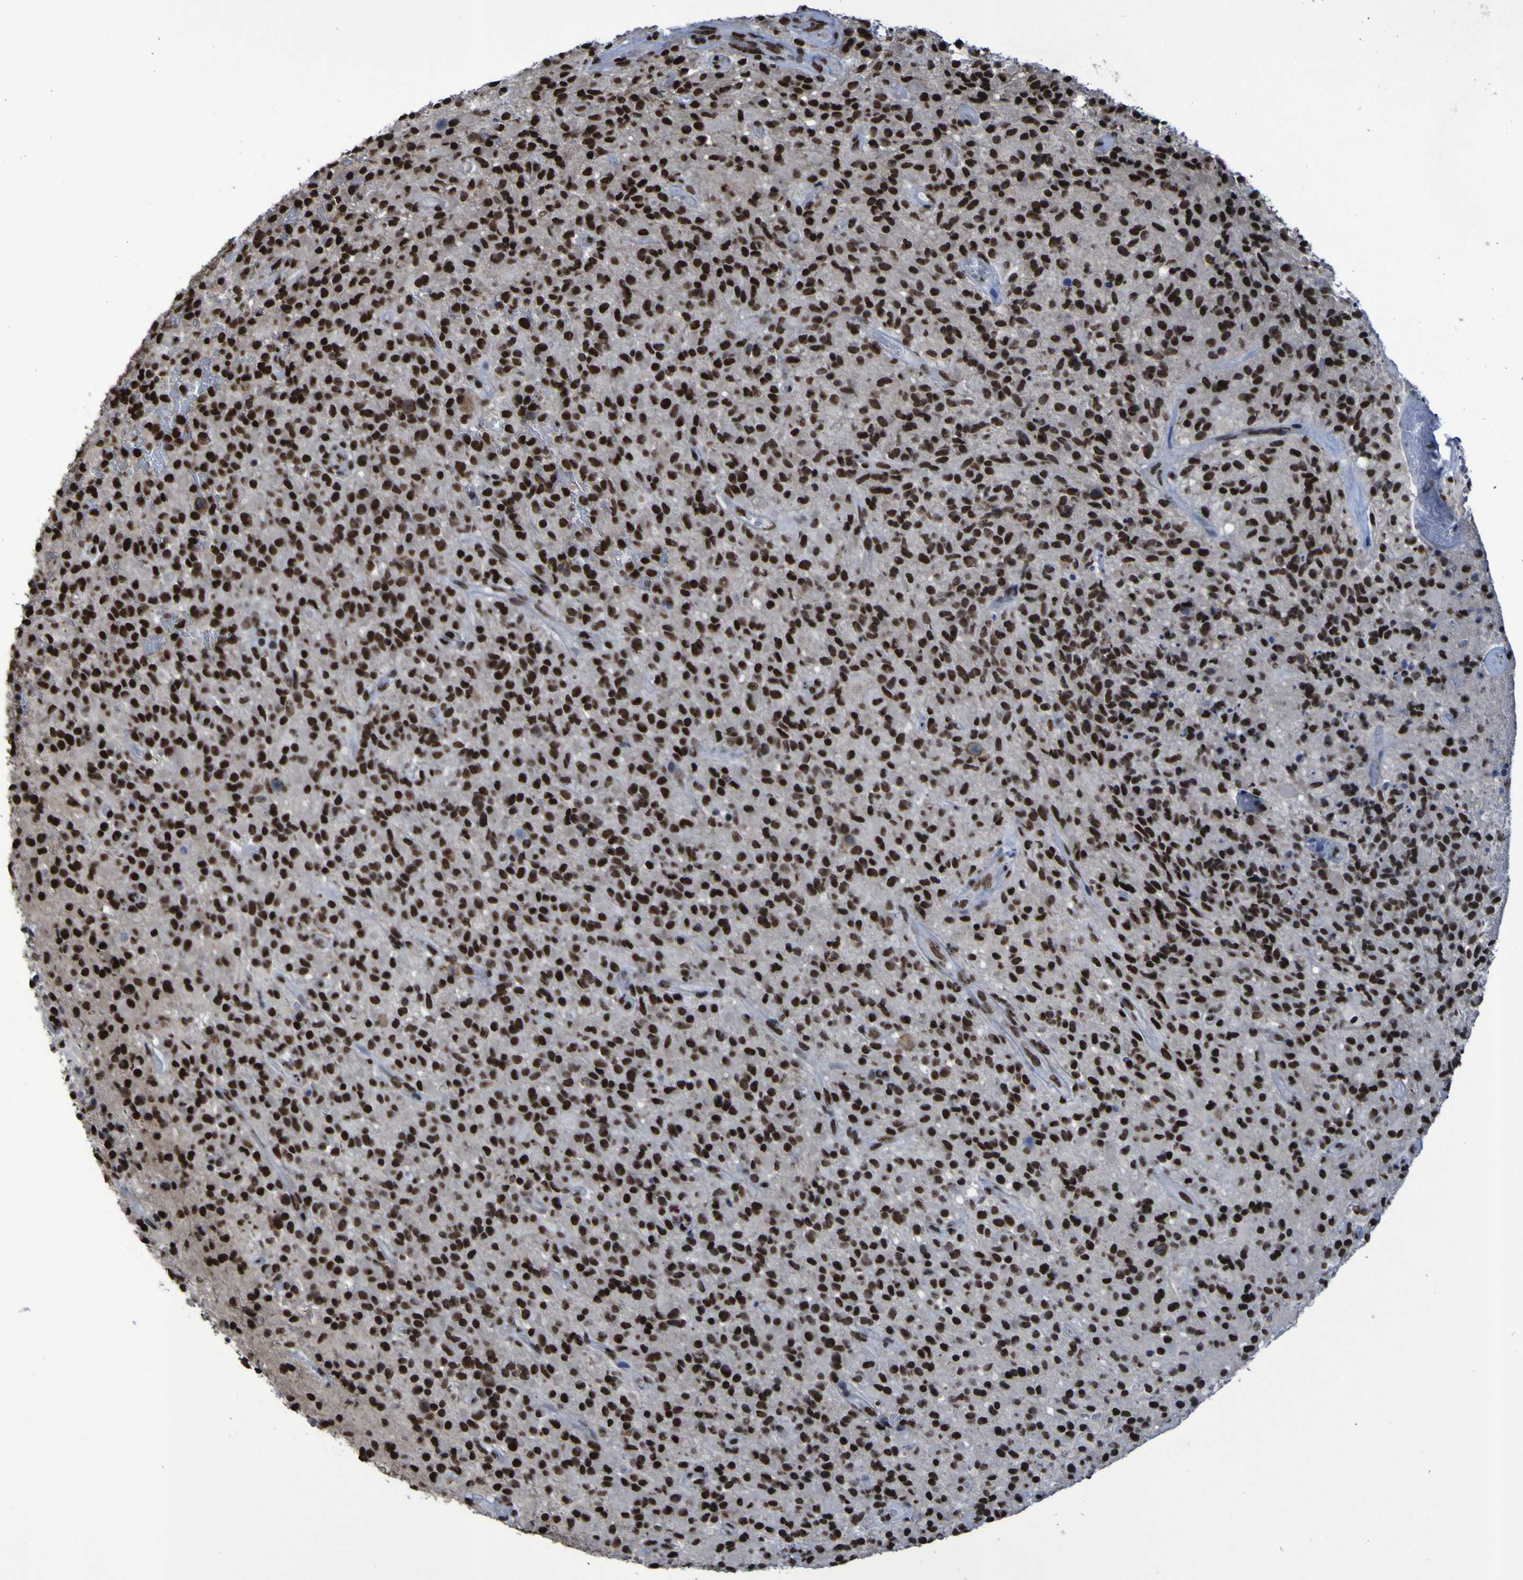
{"staining": {"intensity": "strong", "quantity": ">75%", "location": "nuclear"}, "tissue": "glioma", "cell_type": "Tumor cells", "image_type": "cancer", "snomed": [{"axis": "morphology", "description": "Glioma, malignant, High grade"}, {"axis": "topography", "description": "Brain"}], "caption": "Protein analysis of glioma tissue reveals strong nuclear staining in approximately >75% of tumor cells.", "gene": "HNRNPR", "patient": {"sex": "male", "age": 71}}